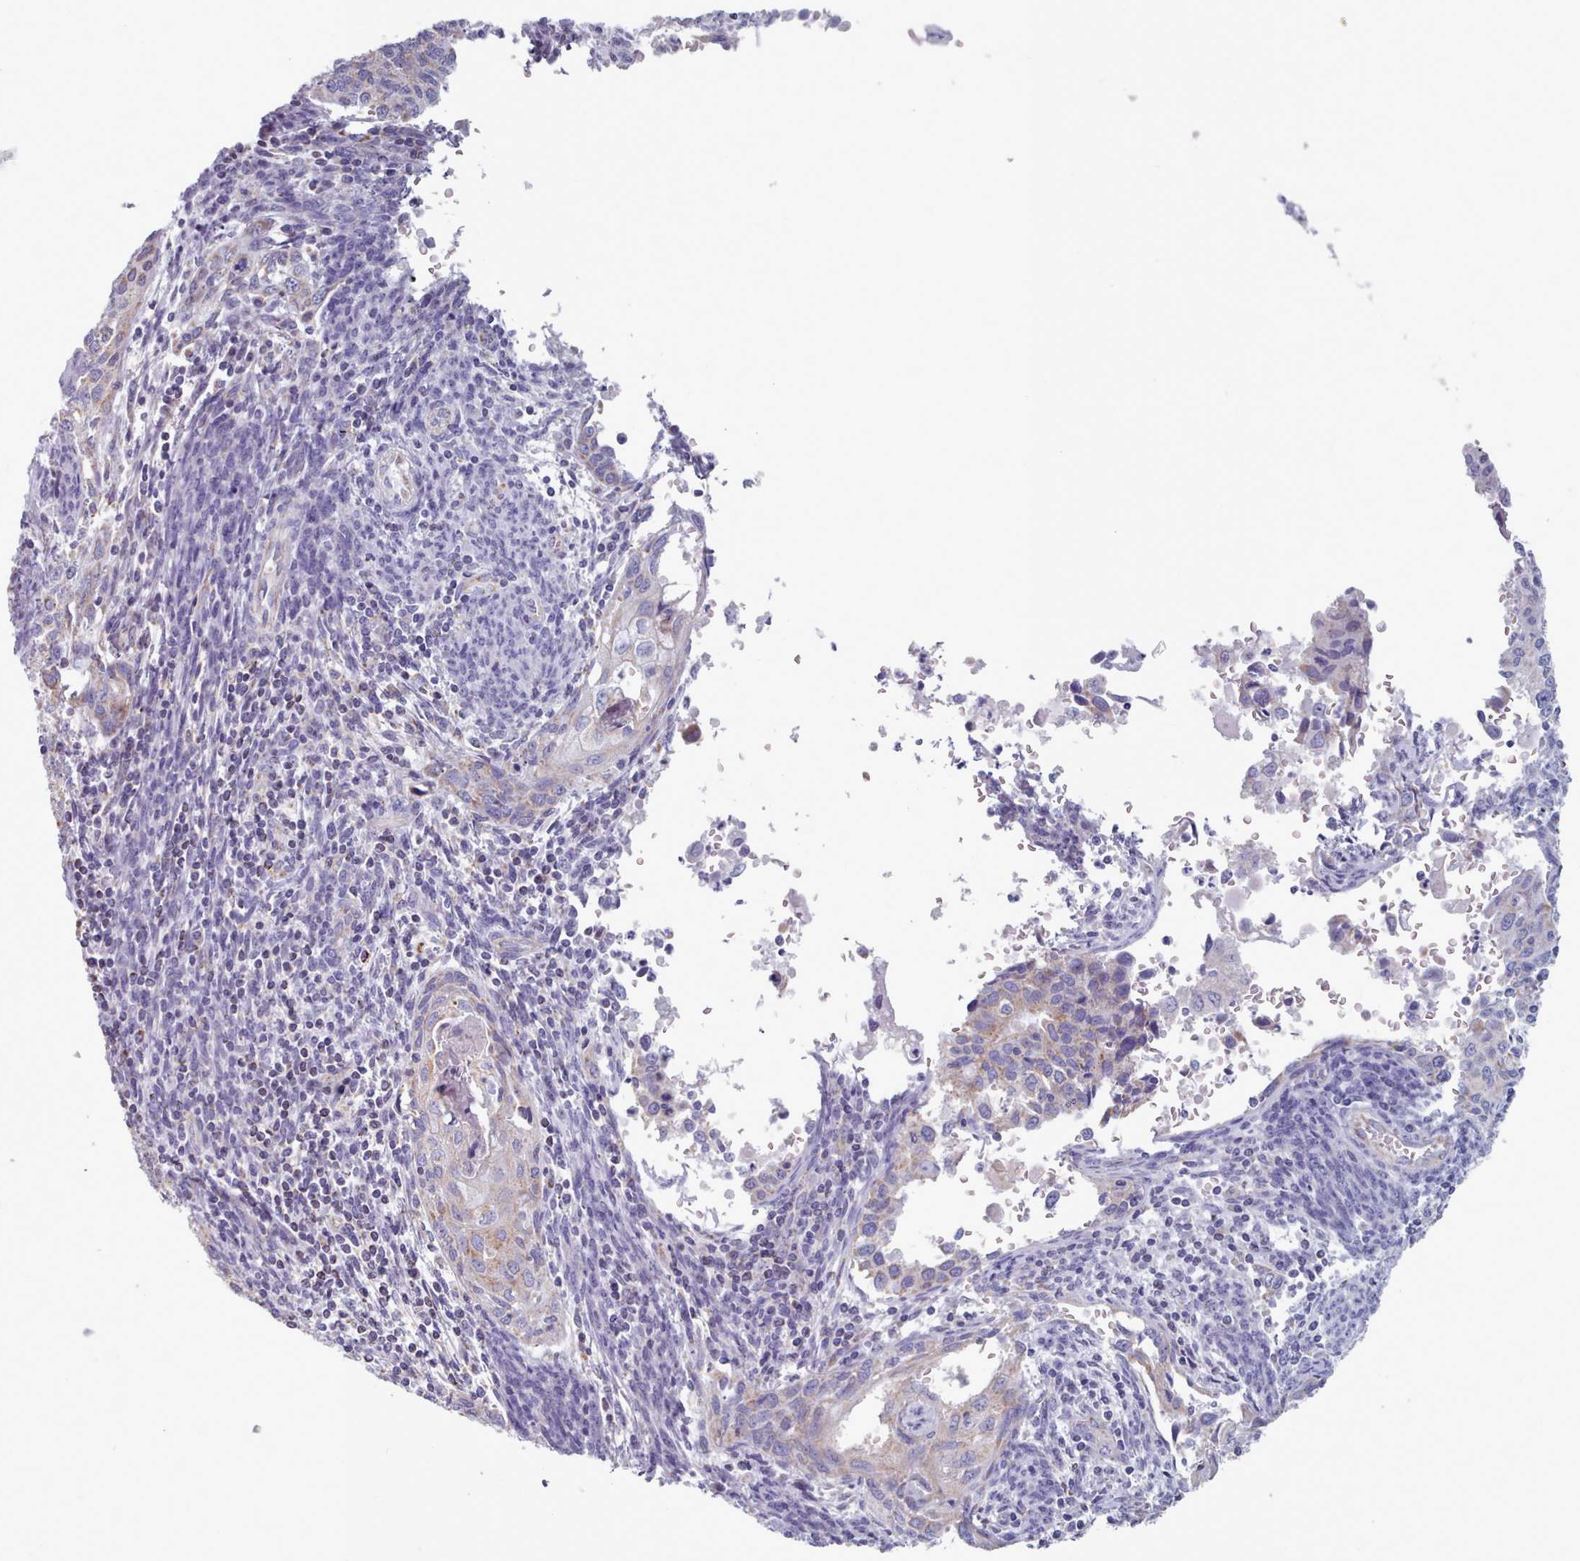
{"staining": {"intensity": "weak", "quantity": "<25%", "location": "cytoplasmic/membranous"}, "tissue": "cervical cancer", "cell_type": "Tumor cells", "image_type": "cancer", "snomed": [{"axis": "morphology", "description": "Squamous cell carcinoma, NOS"}, {"axis": "topography", "description": "Cervix"}], "caption": "This micrograph is of cervical cancer stained with immunohistochemistry (IHC) to label a protein in brown with the nuclei are counter-stained blue. There is no staining in tumor cells.", "gene": "HAO1", "patient": {"sex": "female", "age": 67}}